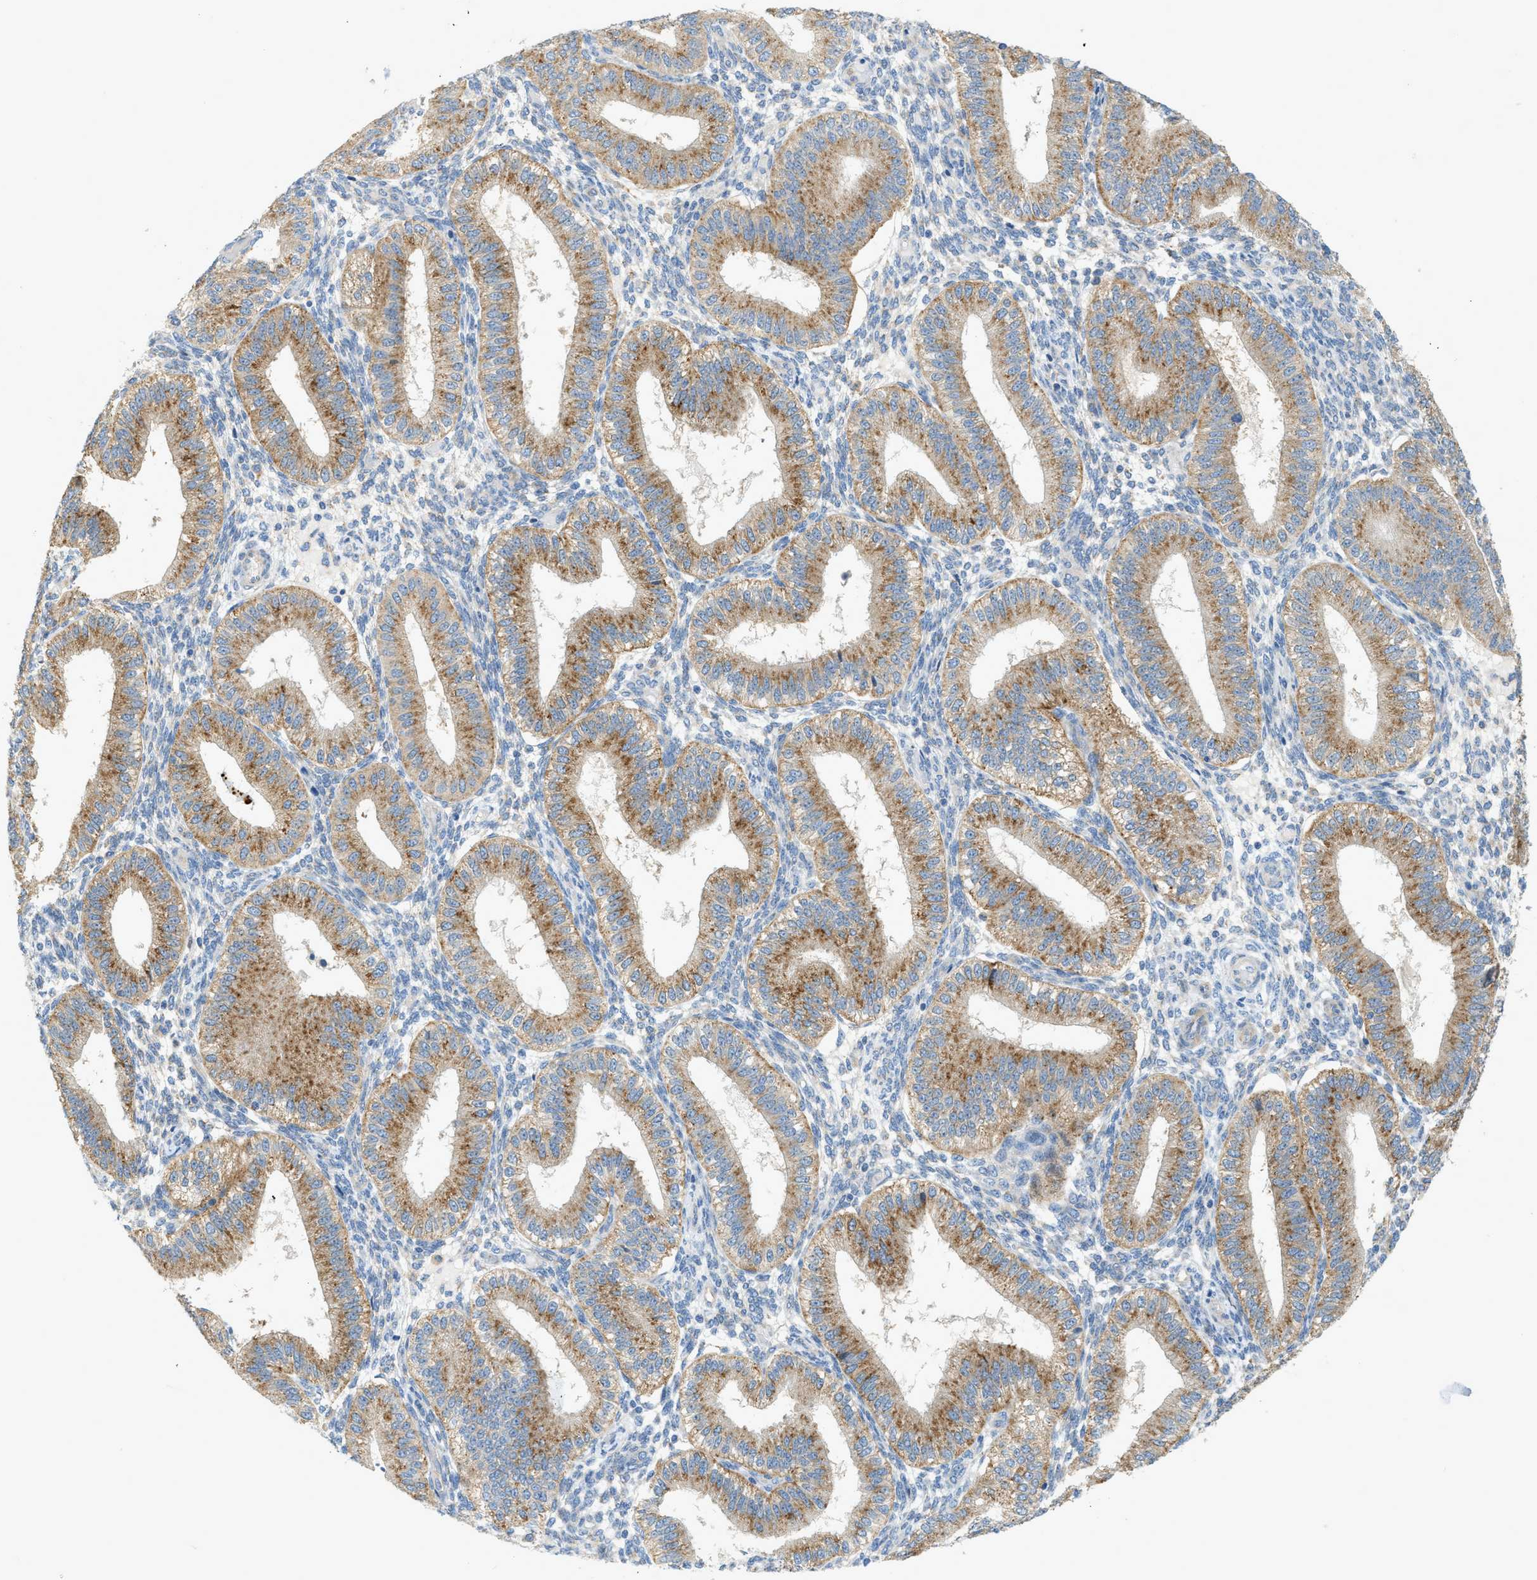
{"staining": {"intensity": "negative", "quantity": "none", "location": "none"}, "tissue": "endometrium", "cell_type": "Cells in endometrial stroma", "image_type": "normal", "snomed": [{"axis": "morphology", "description": "Normal tissue, NOS"}, {"axis": "topography", "description": "Endometrium"}], "caption": "Immunohistochemistry micrograph of benign human endometrium stained for a protein (brown), which demonstrates no positivity in cells in endometrial stroma.", "gene": "LMBRD1", "patient": {"sex": "female", "age": 39}}